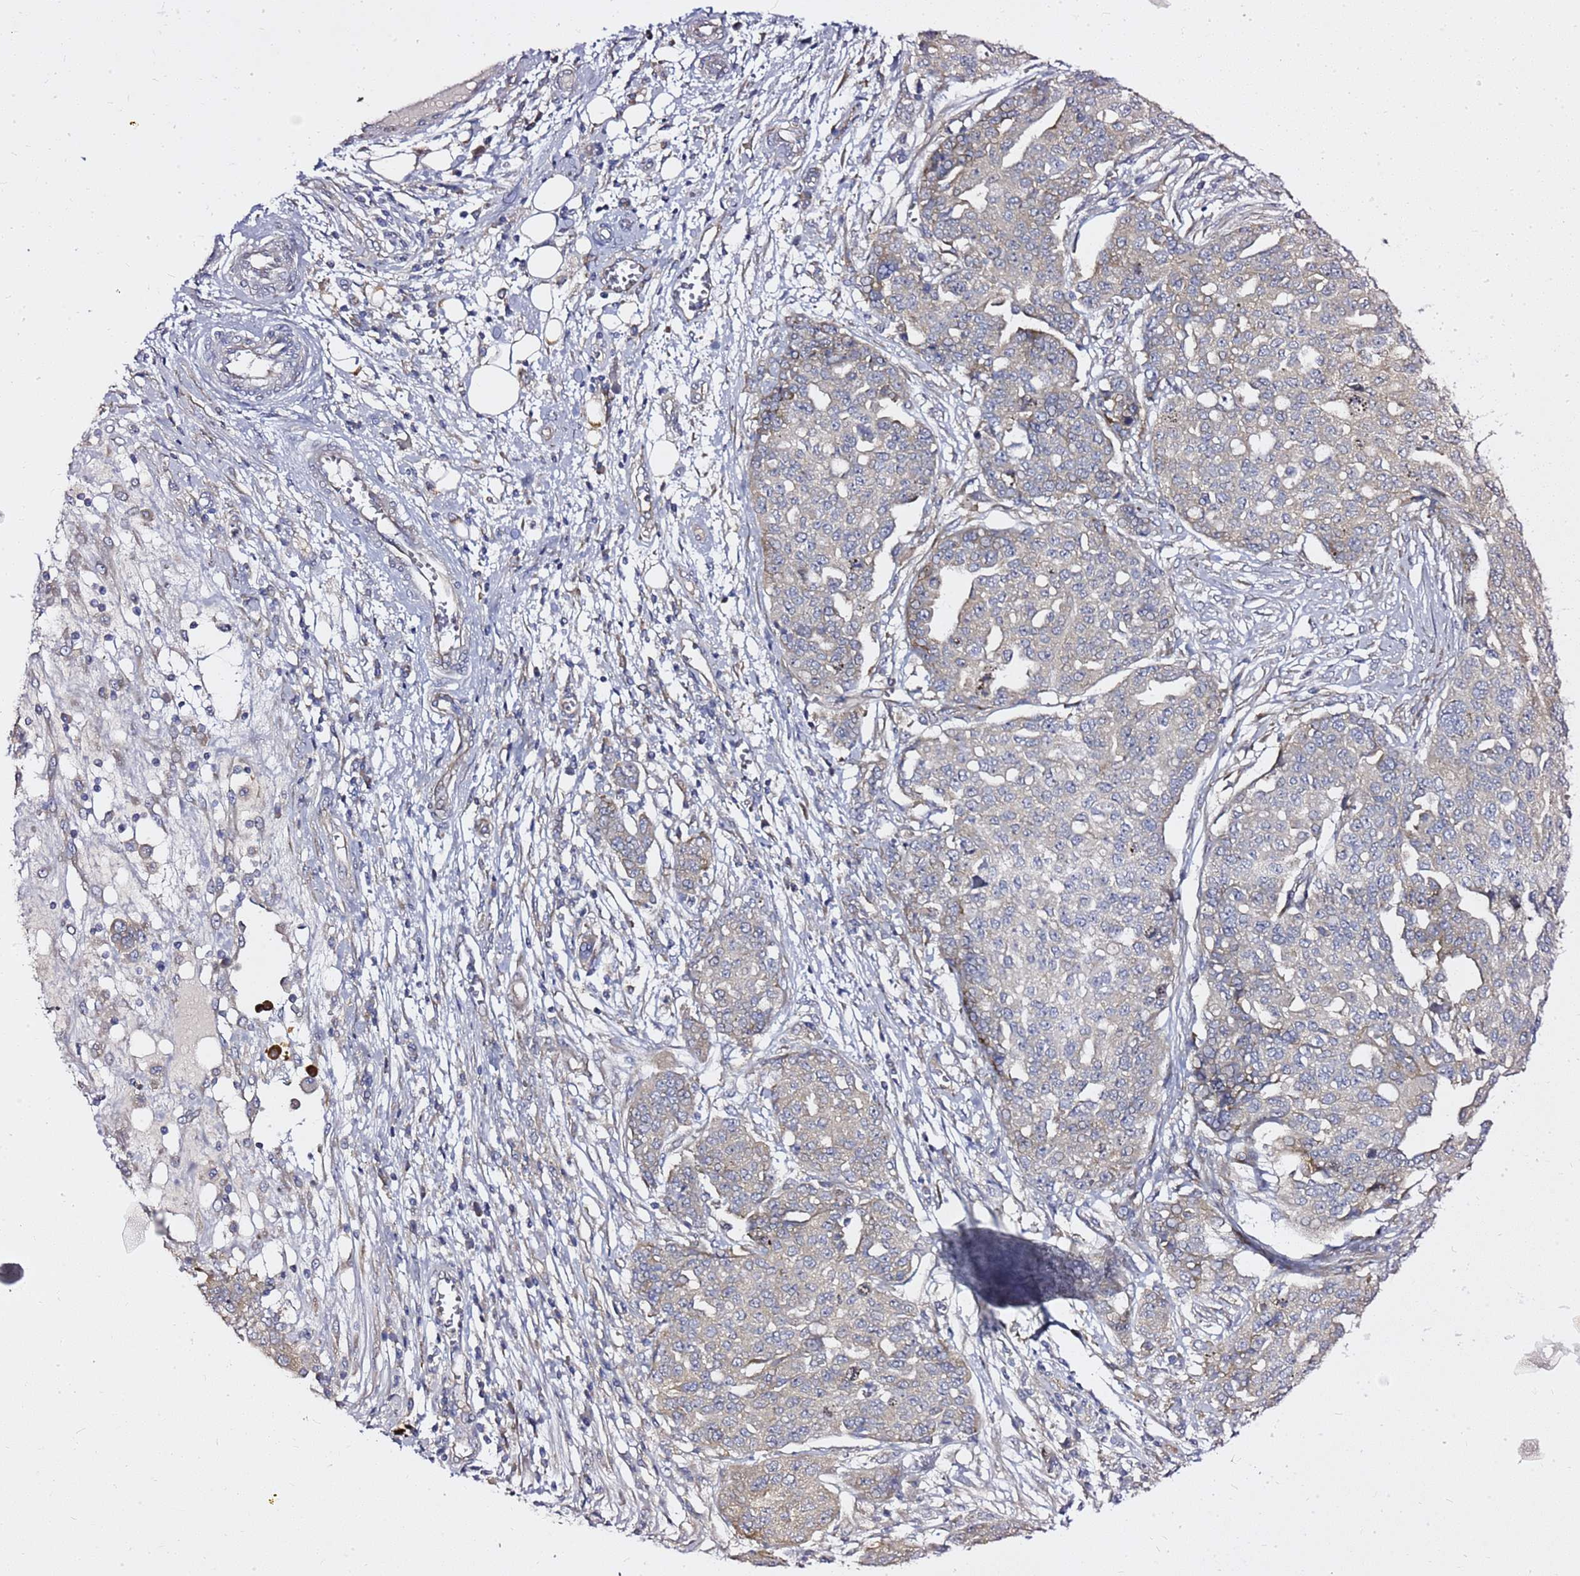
{"staining": {"intensity": "negative", "quantity": "none", "location": "none"}, "tissue": "ovarian cancer", "cell_type": "Tumor cells", "image_type": "cancer", "snomed": [{"axis": "morphology", "description": "Cystadenocarcinoma, serous, NOS"}, {"axis": "topography", "description": "Soft tissue"}, {"axis": "topography", "description": "Ovary"}], "caption": "Image shows no significant protein expression in tumor cells of ovarian cancer (serous cystadenocarcinoma). The staining is performed using DAB (3,3'-diaminobenzidine) brown chromogen with nuclei counter-stained in using hematoxylin.", "gene": "MON1B", "patient": {"sex": "female", "age": 57}}